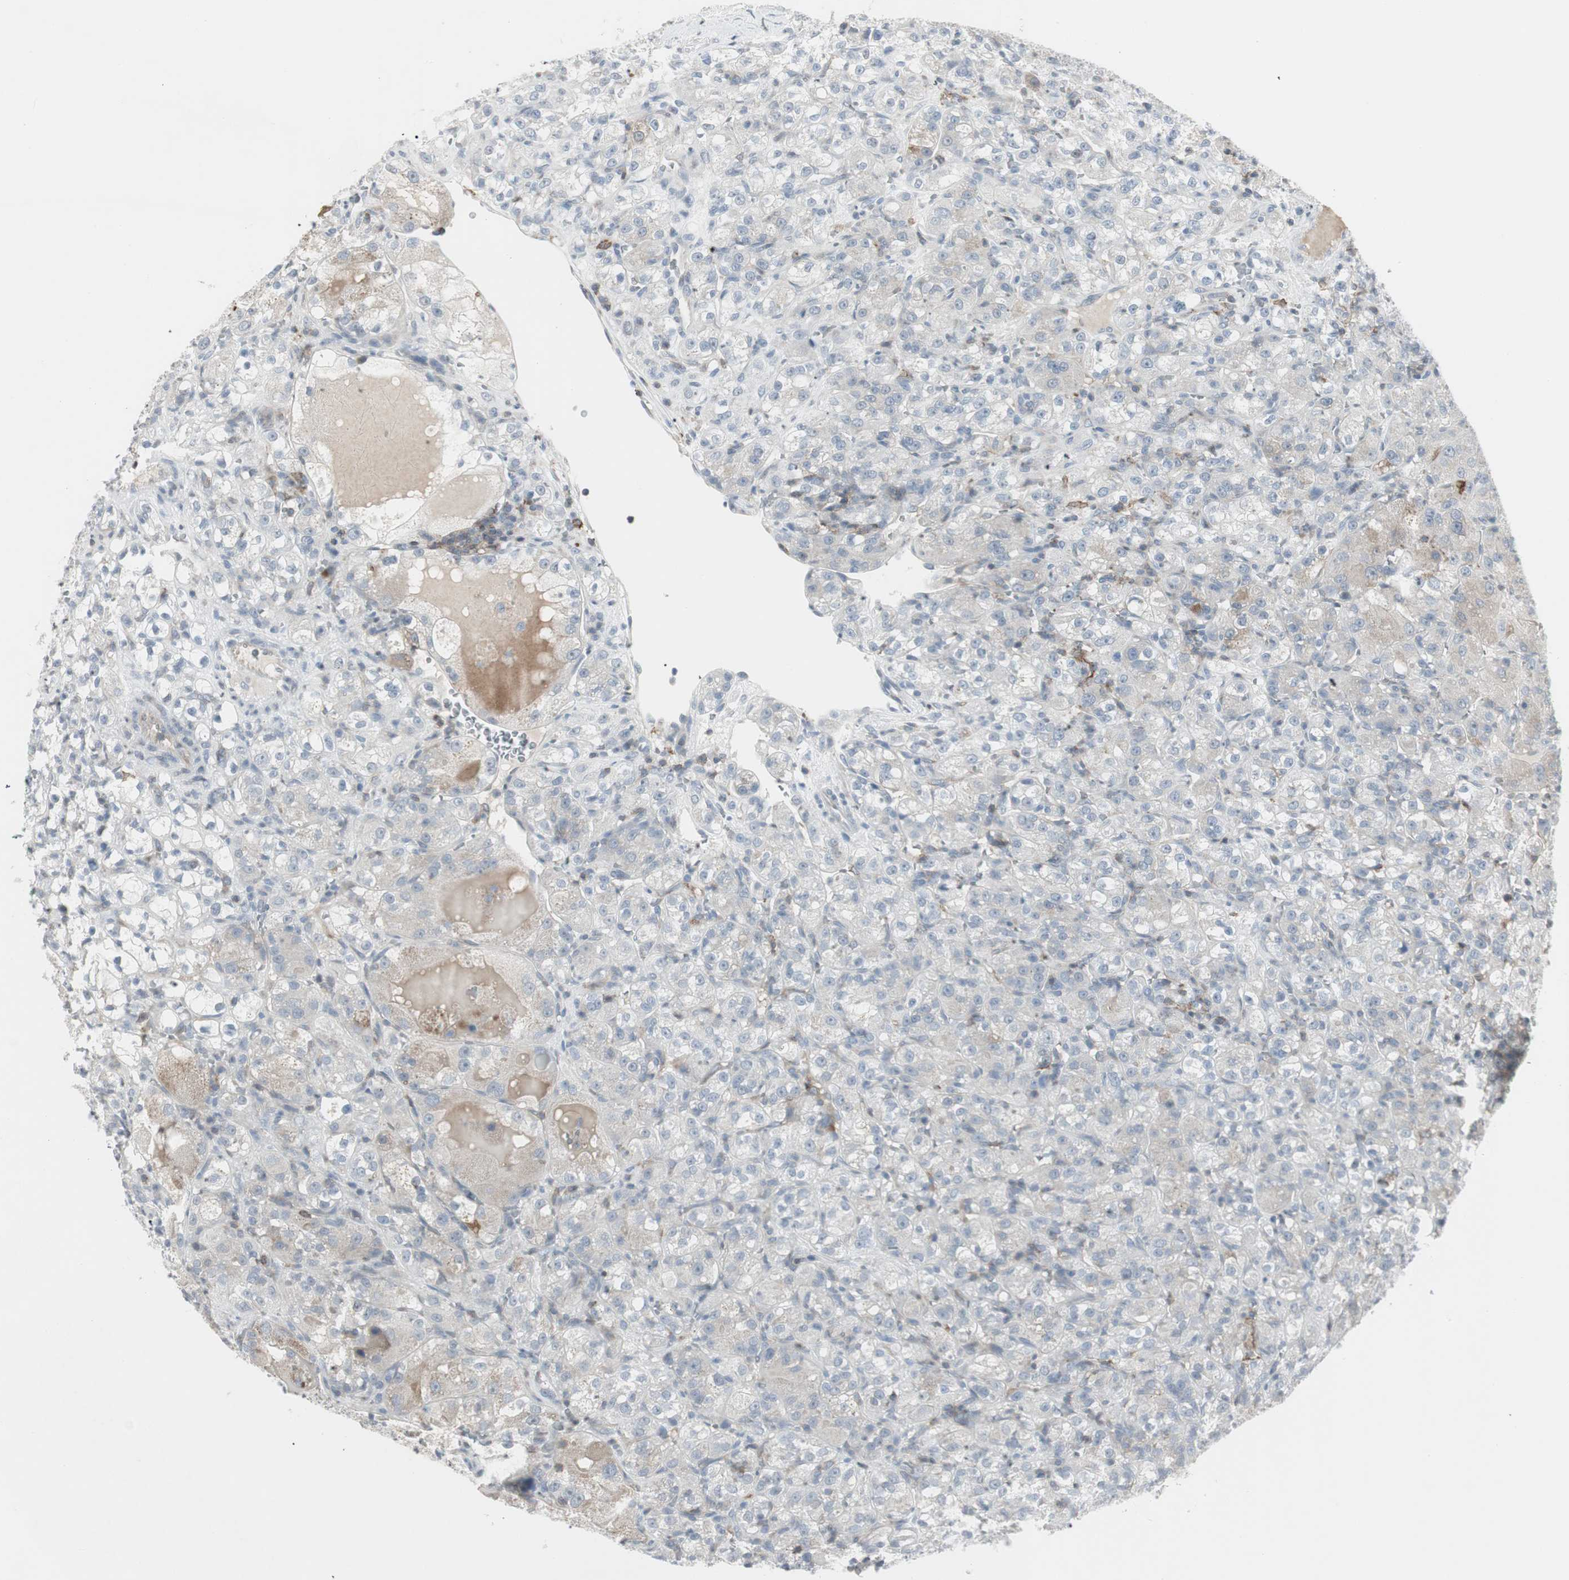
{"staining": {"intensity": "negative", "quantity": "none", "location": "none"}, "tissue": "renal cancer", "cell_type": "Tumor cells", "image_type": "cancer", "snomed": [{"axis": "morphology", "description": "Normal tissue, NOS"}, {"axis": "morphology", "description": "Adenocarcinoma, NOS"}, {"axis": "topography", "description": "Kidney"}], "caption": "A high-resolution photomicrograph shows immunohistochemistry (IHC) staining of adenocarcinoma (renal), which demonstrates no significant positivity in tumor cells.", "gene": "MAP4K4", "patient": {"sex": "male", "age": 61}}